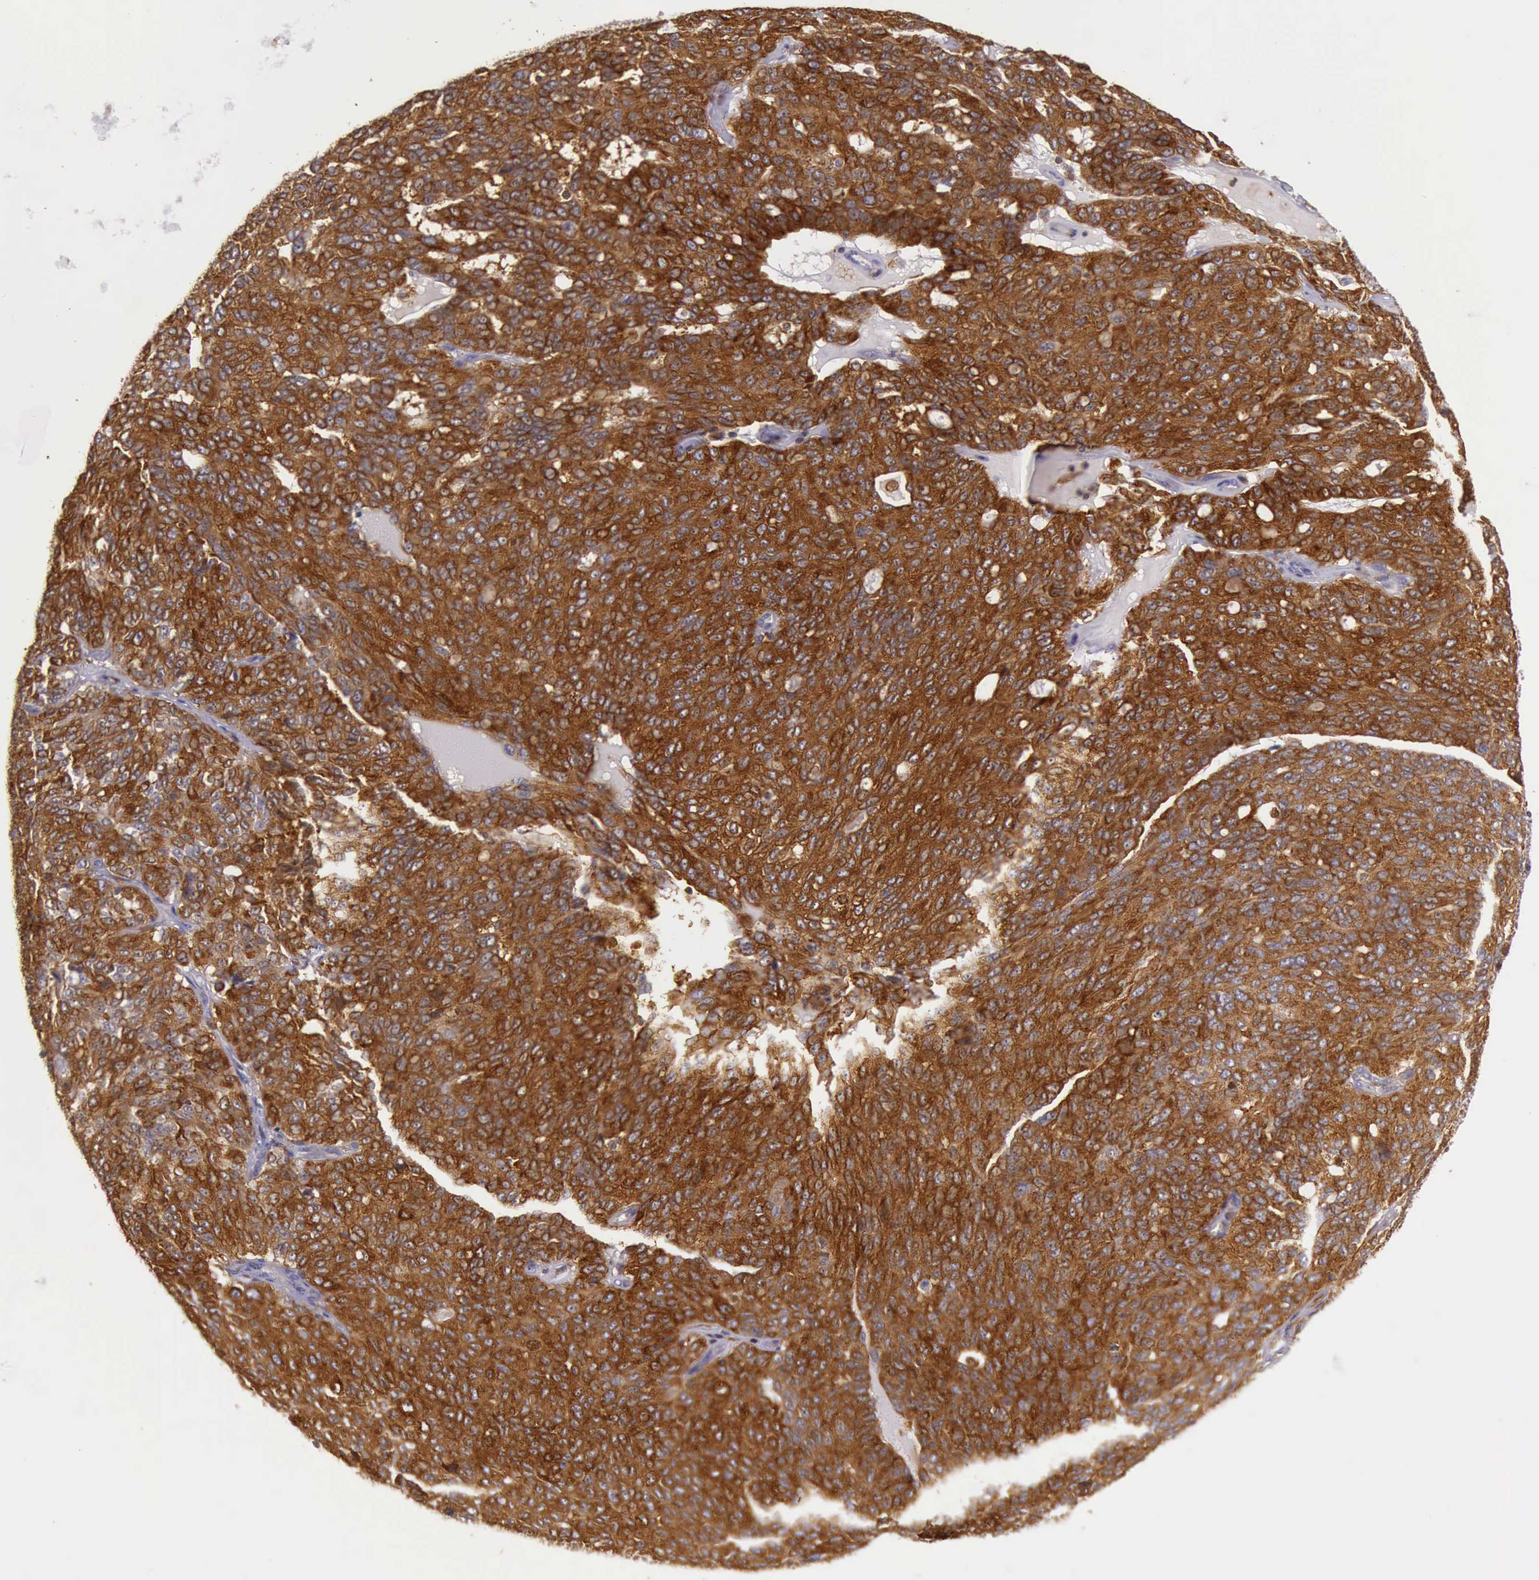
{"staining": {"intensity": "strong", "quantity": ">75%", "location": "cytoplasmic/membranous"}, "tissue": "ovarian cancer", "cell_type": "Tumor cells", "image_type": "cancer", "snomed": [{"axis": "morphology", "description": "Carcinoma, endometroid"}, {"axis": "topography", "description": "Ovary"}], "caption": "Ovarian cancer tissue demonstrates strong cytoplasmic/membranous expression in approximately >75% of tumor cells, visualized by immunohistochemistry. The staining was performed using DAB to visualize the protein expression in brown, while the nuclei were stained in blue with hematoxylin (Magnification: 20x).", "gene": "ARHGAP4", "patient": {"sex": "female", "age": 60}}